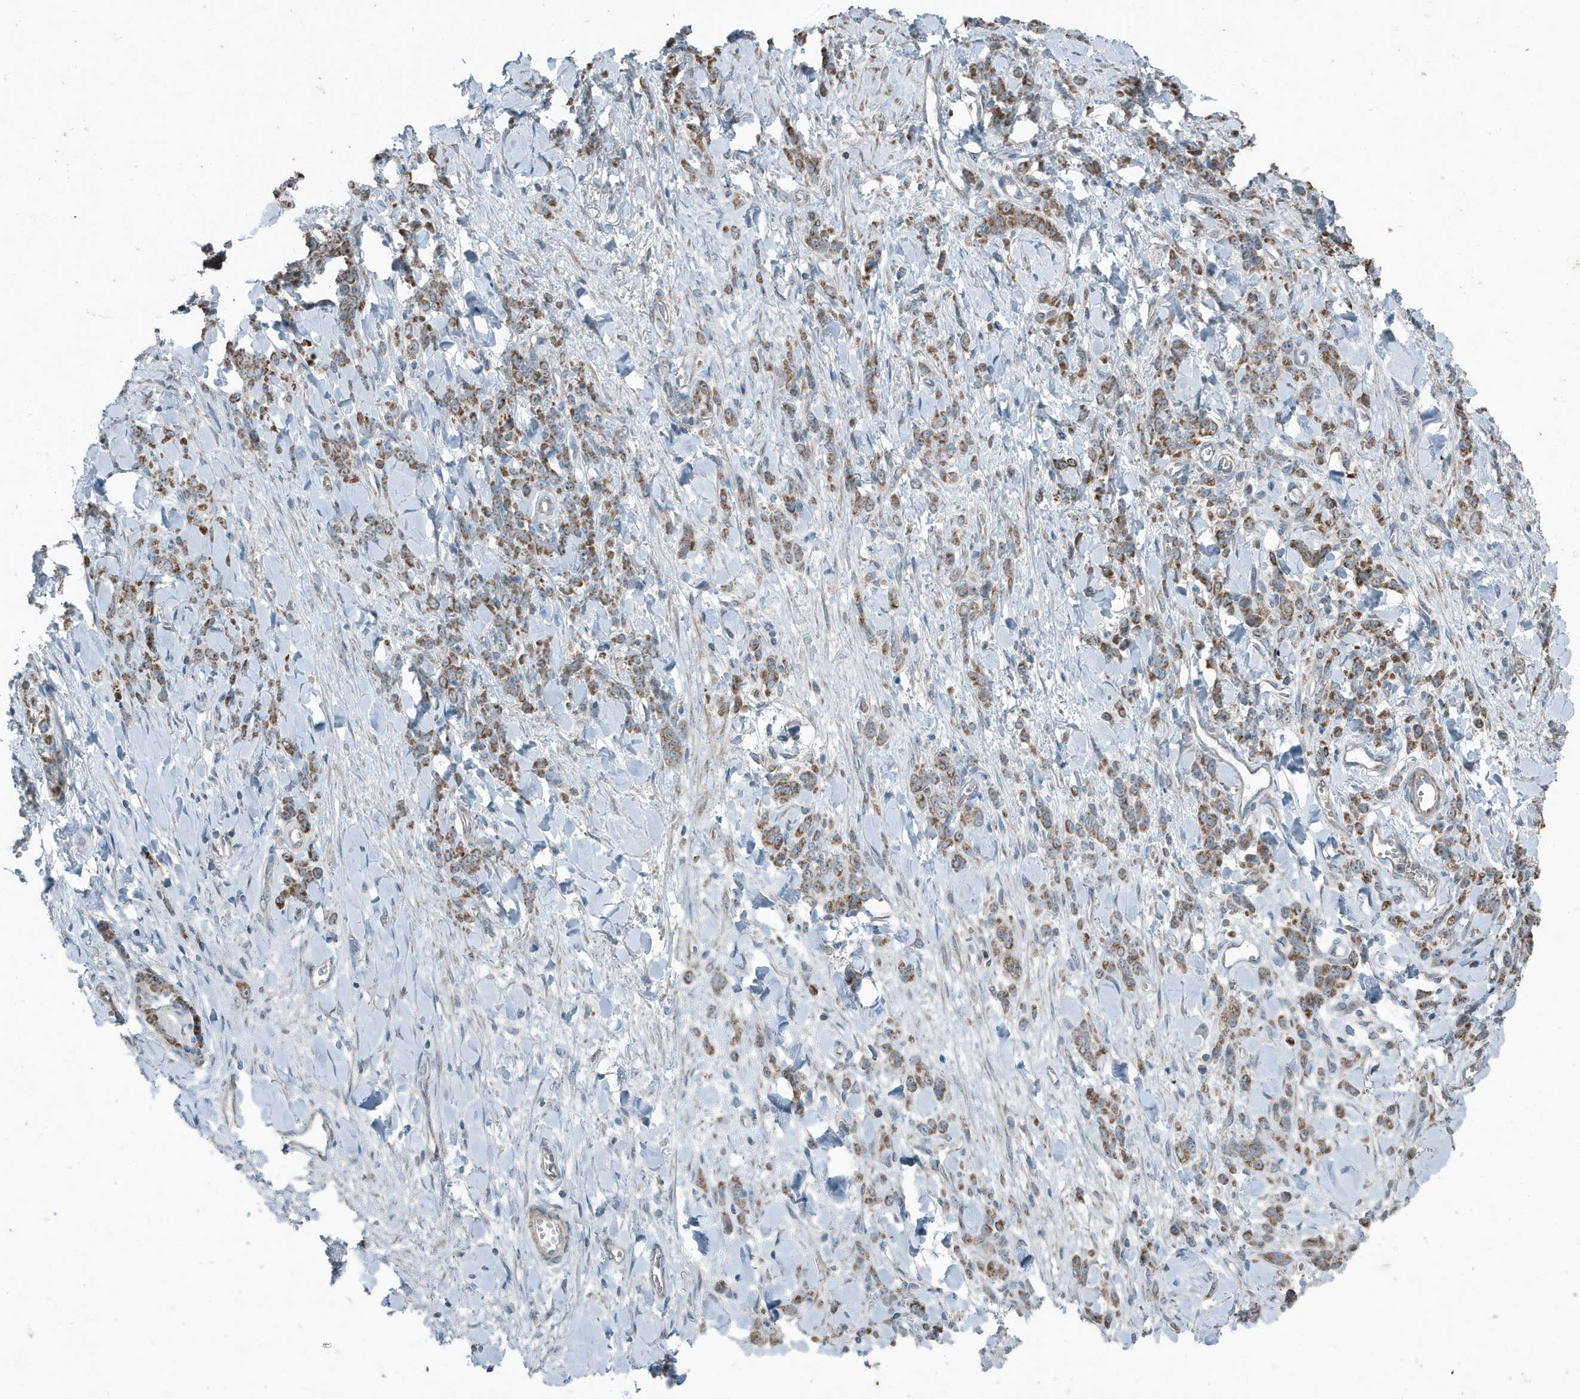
{"staining": {"intensity": "moderate", "quantity": ">75%", "location": "cytoplasmic/membranous"}, "tissue": "stomach cancer", "cell_type": "Tumor cells", "image_type": "cancer", "snomed": [{"axis": "morphology", "description": "Normal tissue, NOS"}, {"axis": "morphology", "description": "Adenocarcinoma, NOS"}, {"axis": "topography", "description": "Stomach"}], "caption": "The histopathology image demonstrates a brown stain indicating the presence of a protein in the cytoplasmic/membranous of tumor cells in stomach adenocarcinoma.", "gene": "MT-CYB", "patient": {"sex": "male", "age": 82}}